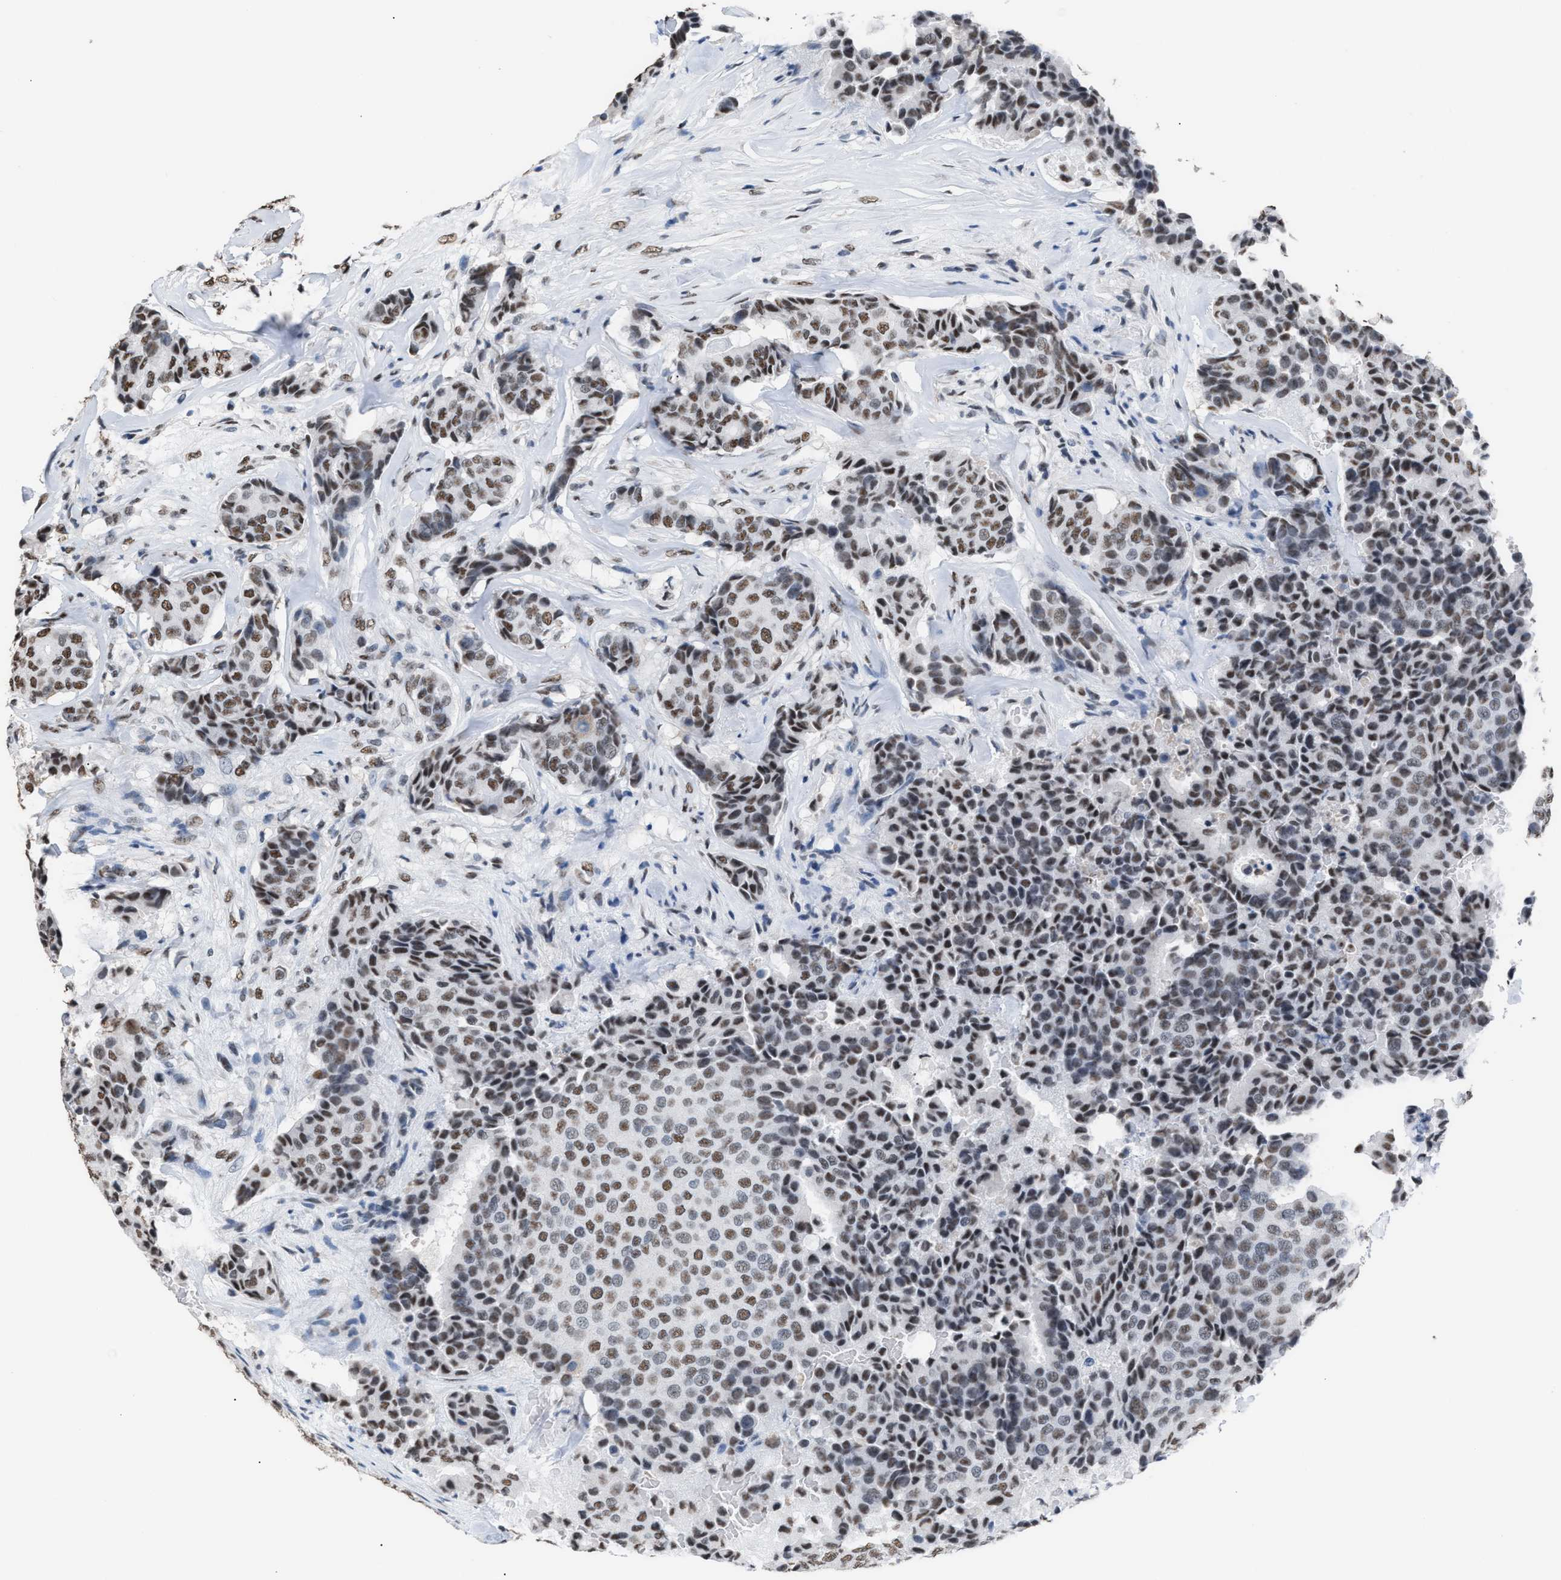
{"staining": {"intensity": "moderate", "quantity": ">75%", "location": "nuclear"}, "tissue": "breast cancer", "cell_type": "Tumor cells", "image_type": "cancer", "snomed": [{"axis": "morphology", "description": "Duct carcinoma"}, {"axis": "topography", "description": "Breast"}], "caption": "Intraductal carcinoma (breast) stained with a protein marker shows moderate staining in tumor cells.", "gene": "CCAR2", "patient": {"sex": "female", "age": 75}}